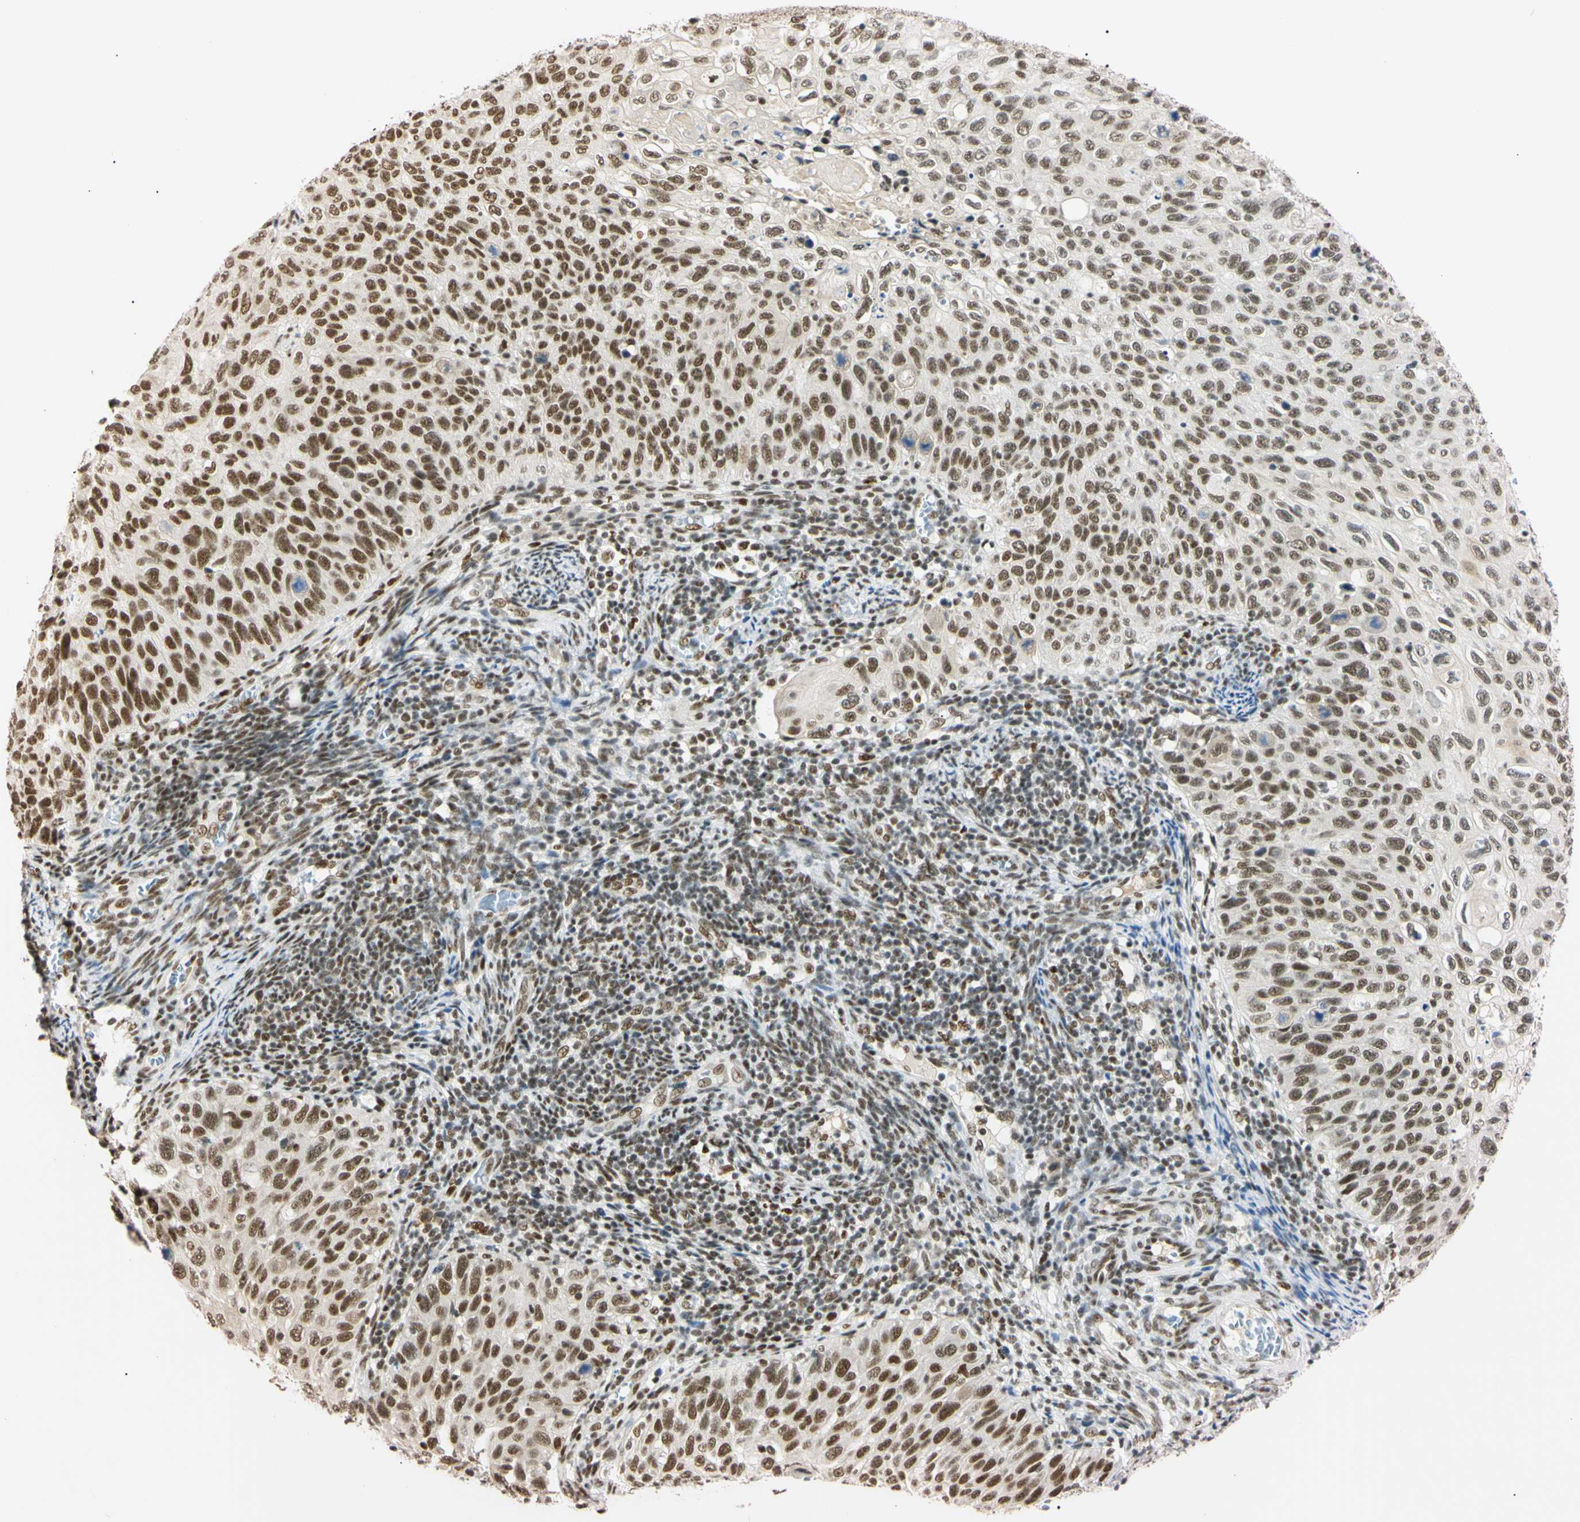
{"staining": {"intensity": "strong", "quantity": ">75%", "location": "nuclear"}, "tissue": "cervical cancer", "cell_type": "Tumor cells", "image_type": "cancer", "snomed": [{"axis": "morphology", "description": "Squamous cell carcinoma, NOS"}, {"axis": "topography", "description": "Cervix"}], "caption": "IHC of squamous cell carcinoma (cervical) demonstrates high levels of strong nuclear positivity in about >75% of tumor cells. The staining is performed using DAB brown chromogen to label protein expression. The nuclei are counter-stained blue using hematoxylin.", "gene": "ZNF134", "patient": {"sex": "female", "age": 70}}